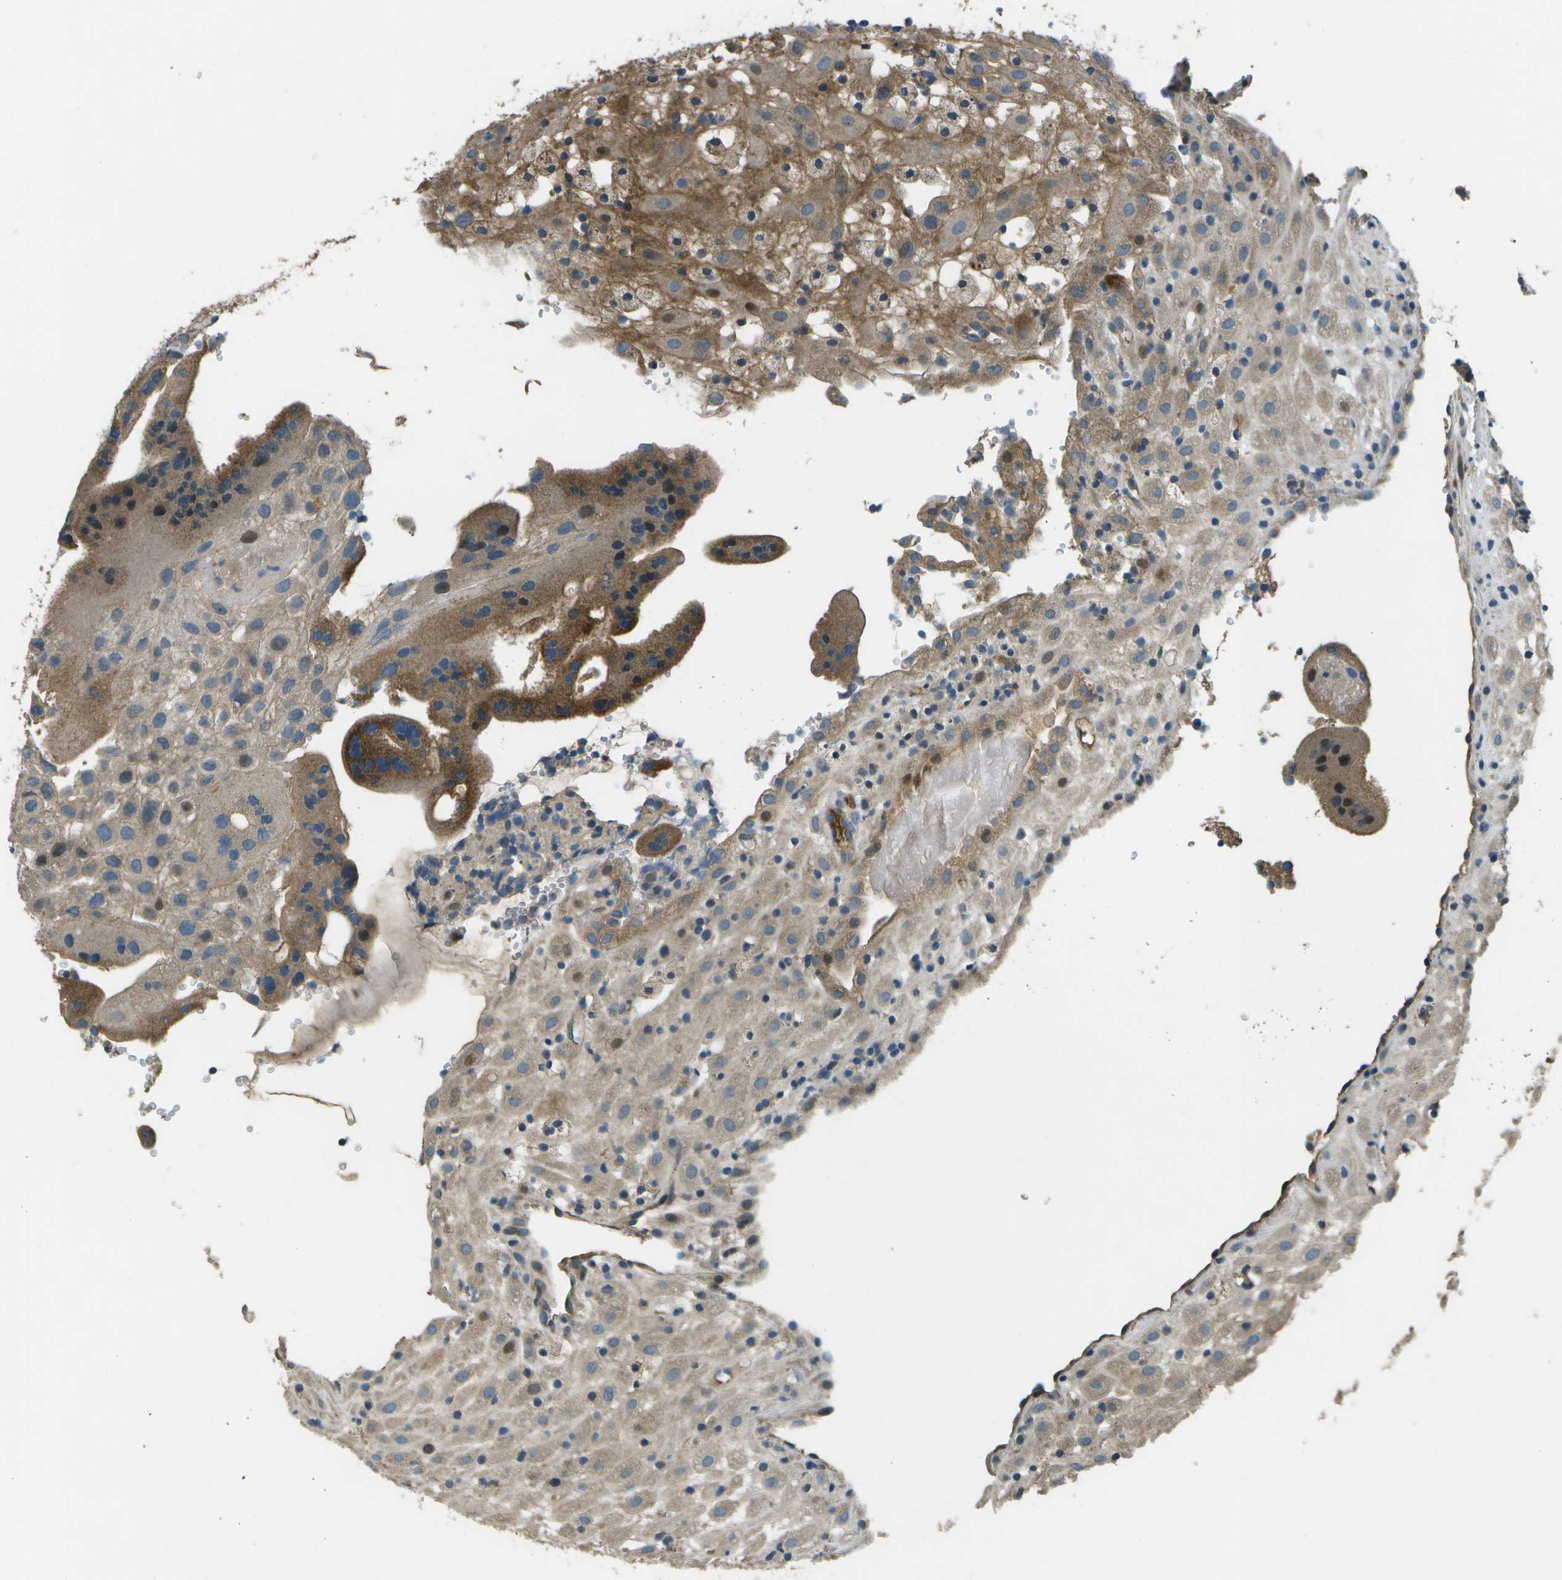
{"staining": {"intensity": "weak", "quantity": "25%-75%", "location": "cytoplasmic/membranous,nuclear"}, "tissue": "placenta", "cell_type": "Decidual cells", "image_type": "normal", "snomed": [{"axis": "morphology", "description": "Normal tissue, NOS"}, {"axis": "topography", "description": "Placenta"}], "caption": "Immunohistochemical staining of unremarkable placenta demonstrates low levels of weak cytoplasmic/membranous,nuclear expression in approximately 25%-75% of decidual cells.", "gene": "PXYLP1", "patient": {"sex": "female", "age": 18}}